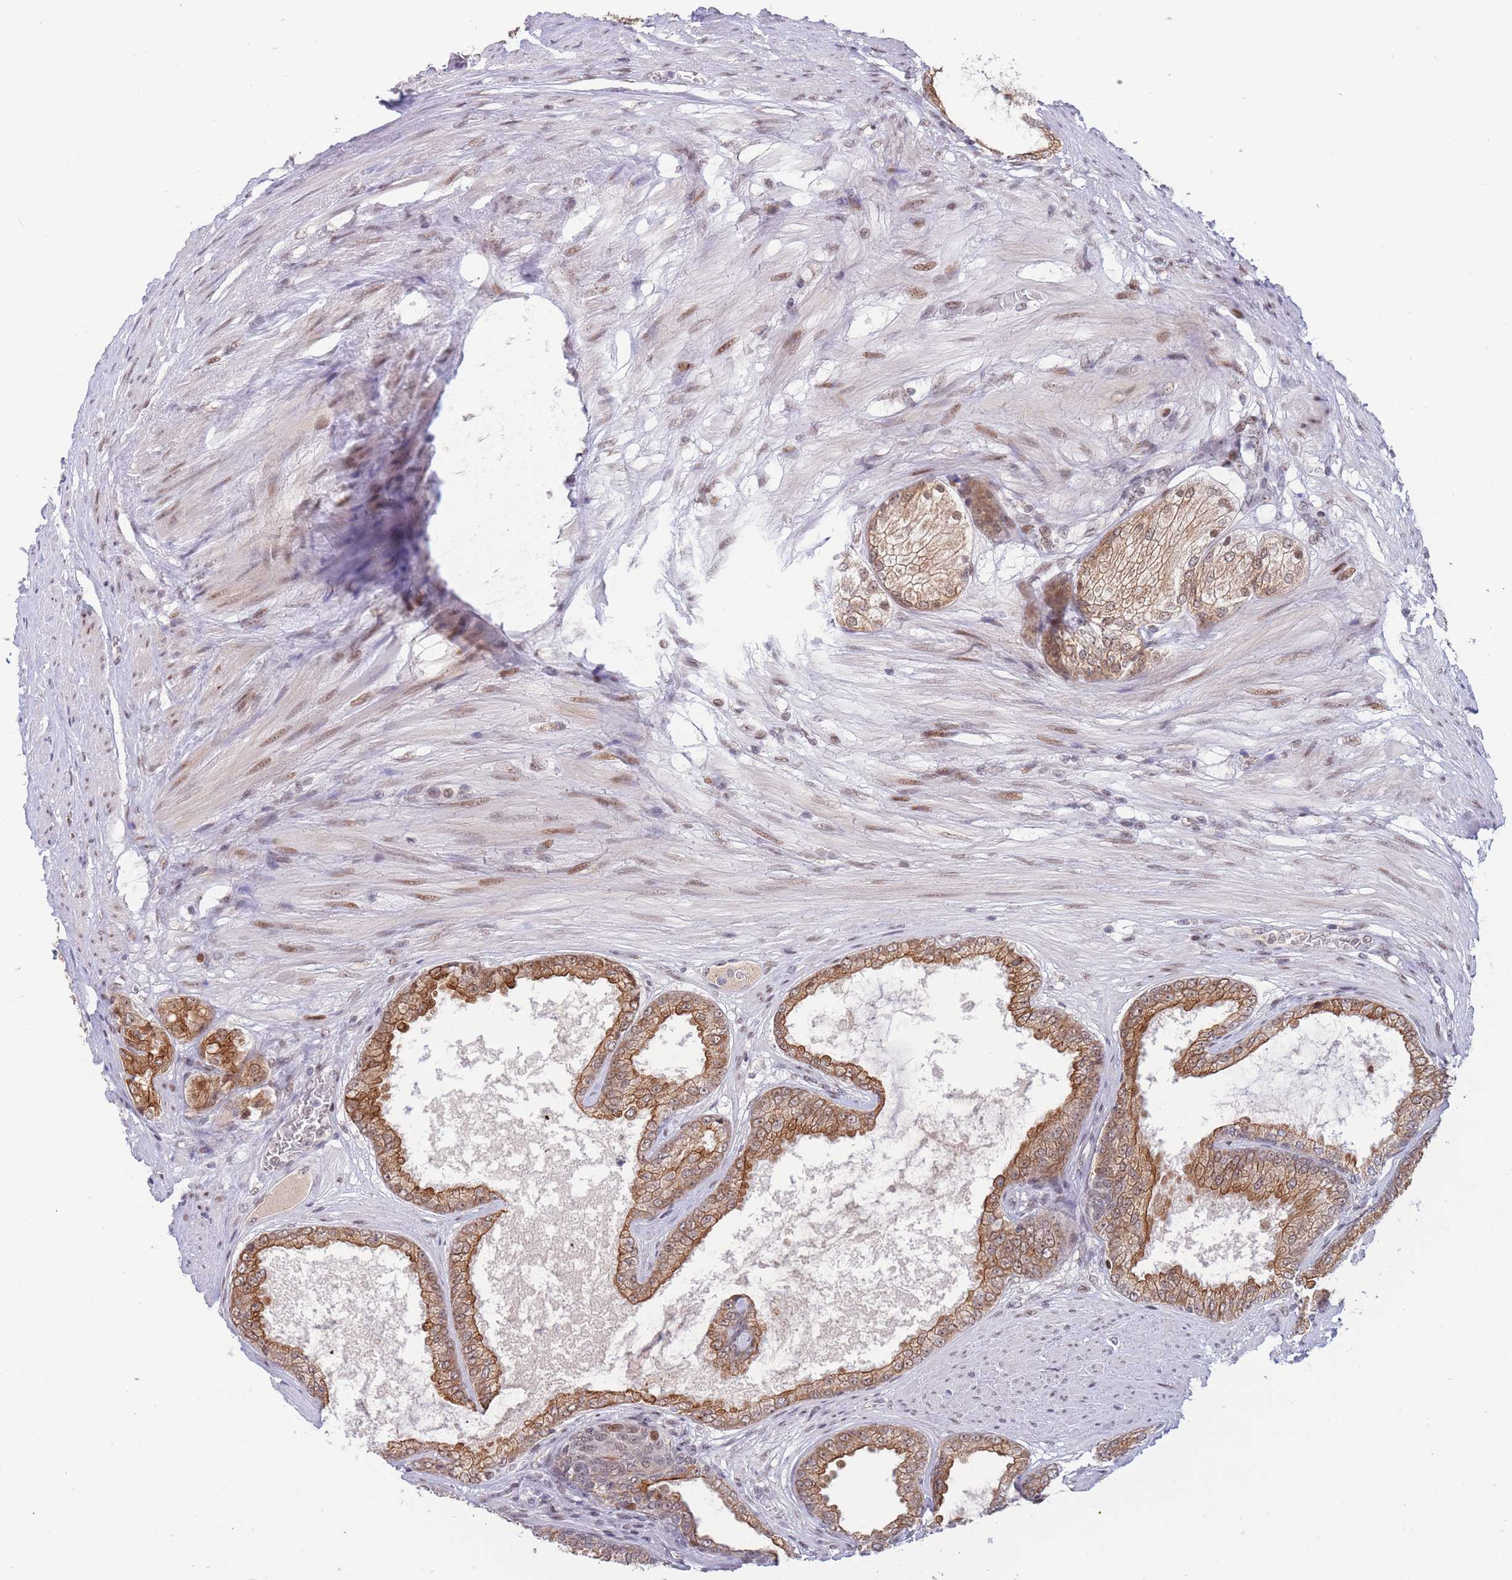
{"staining": {"intensity": "moderate", "quantity": ">75%", "location": "cytoplasmic/membranous,nuclear"}, "tissue": "prostate cancer", "cell_type": "Tumor cells", "image_type": "cancer", "snomed": [{"axis": "morphology", "description": "Adenocarcinoma, High grade"}, {"axis": "topography", "description": "Prostate"}], "caption": "Prostate cancer (adenocarcinoma (high-grade)) stained for a protein displays moderate cytoplasmic/membranous and nuclear positivity in tumor cells.", "gene": "TARBP2", "patient": {"sex": "male", "age": 71}}